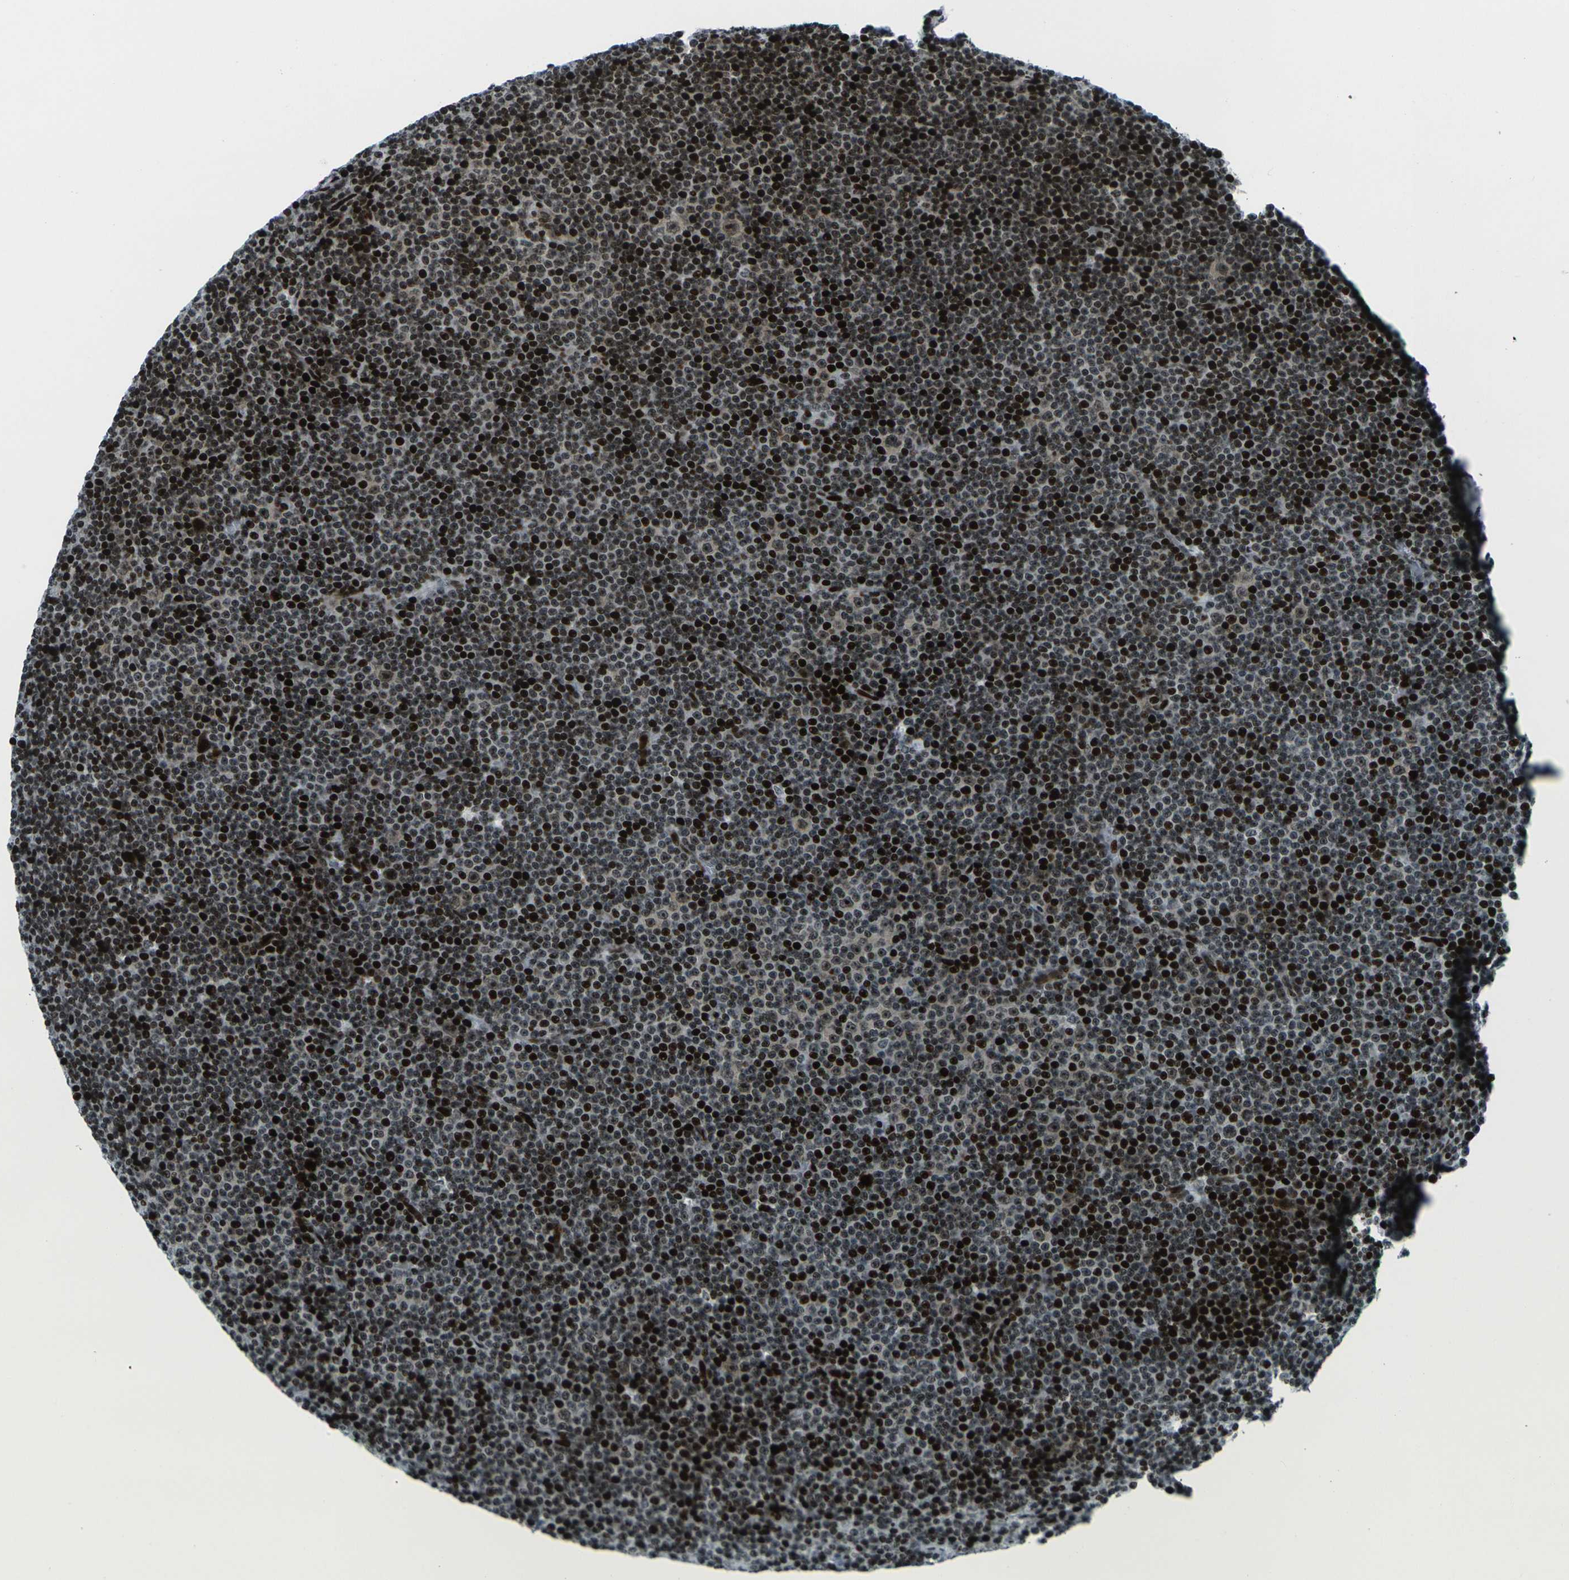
{"staining": {"intensity": "moderate", "quantity": ">75%", "location": "nuclear"}, "tissue": "lymphoma", "cell_type": "Tumor cells", "image_type": "cancer", "snomed": [{"axis": "morphology", "description": "Malignant lymphoma, non-Hodgkin's type, Low grade"}, {"axis": "topography", "description": "Lymph node"}], "caption": "High-power microscopy captured an immunohistochemistry (IHC) histopathology image of malignant lymphoma, non-Hodgkin's type (low-grade), revealing moderate nuclear positivity in about >75% of tumor cells.", "gene": "H3-3A", "patient": {"sex": "female", "age": 67}}